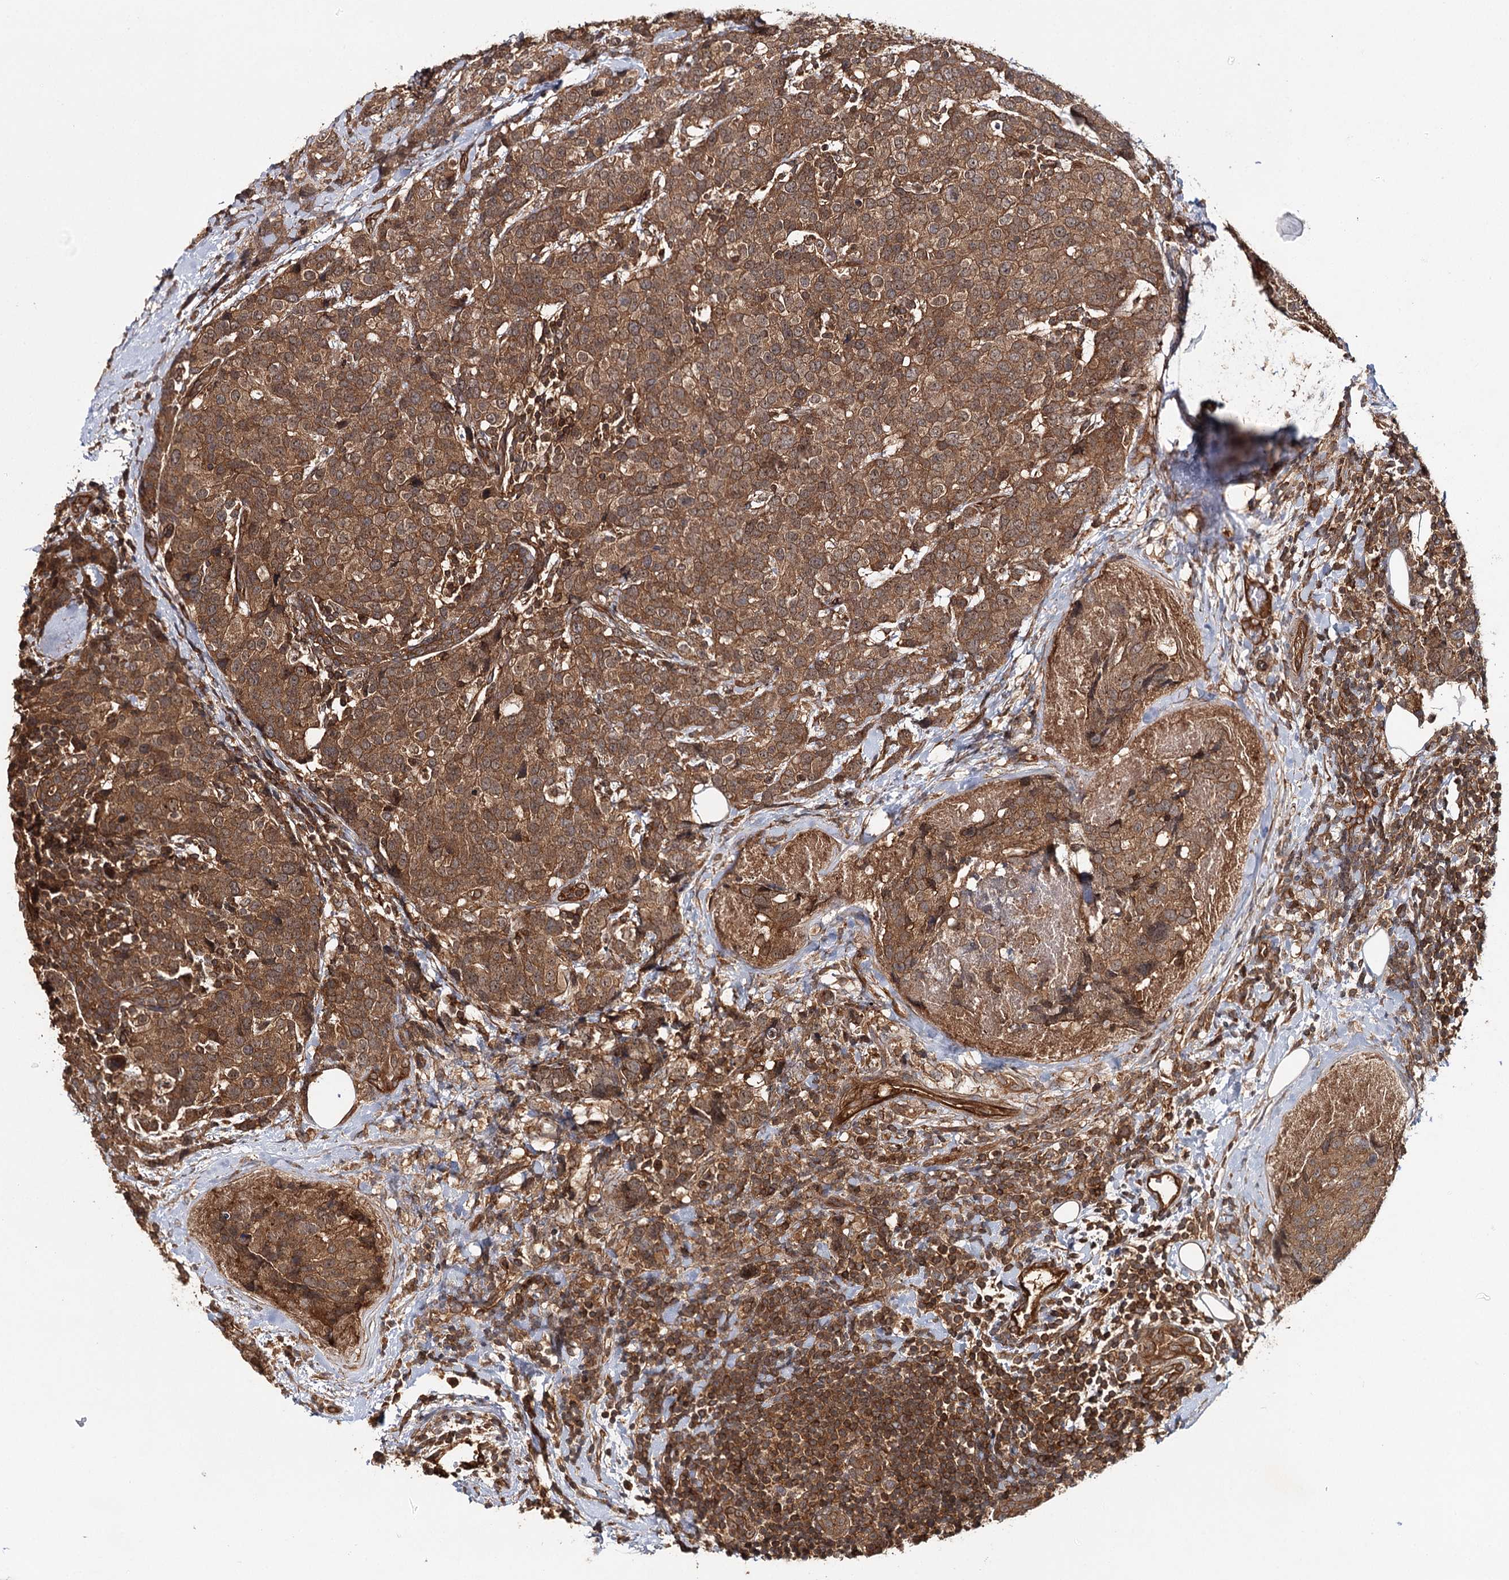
{"staining": {"intensity": "moderate", "quantity": ">75%", "location": "cytoplasmic/membranous"}, "tissue": "breast cancer", "cell_type": "Tumor cells", "image_type": "cancer", "snomed": [{"axis": "morphology", "description": "Lobular carcinoma"}, {"axis": "topography", "description": "Breast"}], "caption": "A high-resolution photomicrograph shows immunohistochemistry staining of lobular carcinoma (breast), which shows moderate cytoplasmic/membranous staining in about >75% of tumor cells.", "gene": "BCR", "patient": {"sex": "female", "age": 59}}